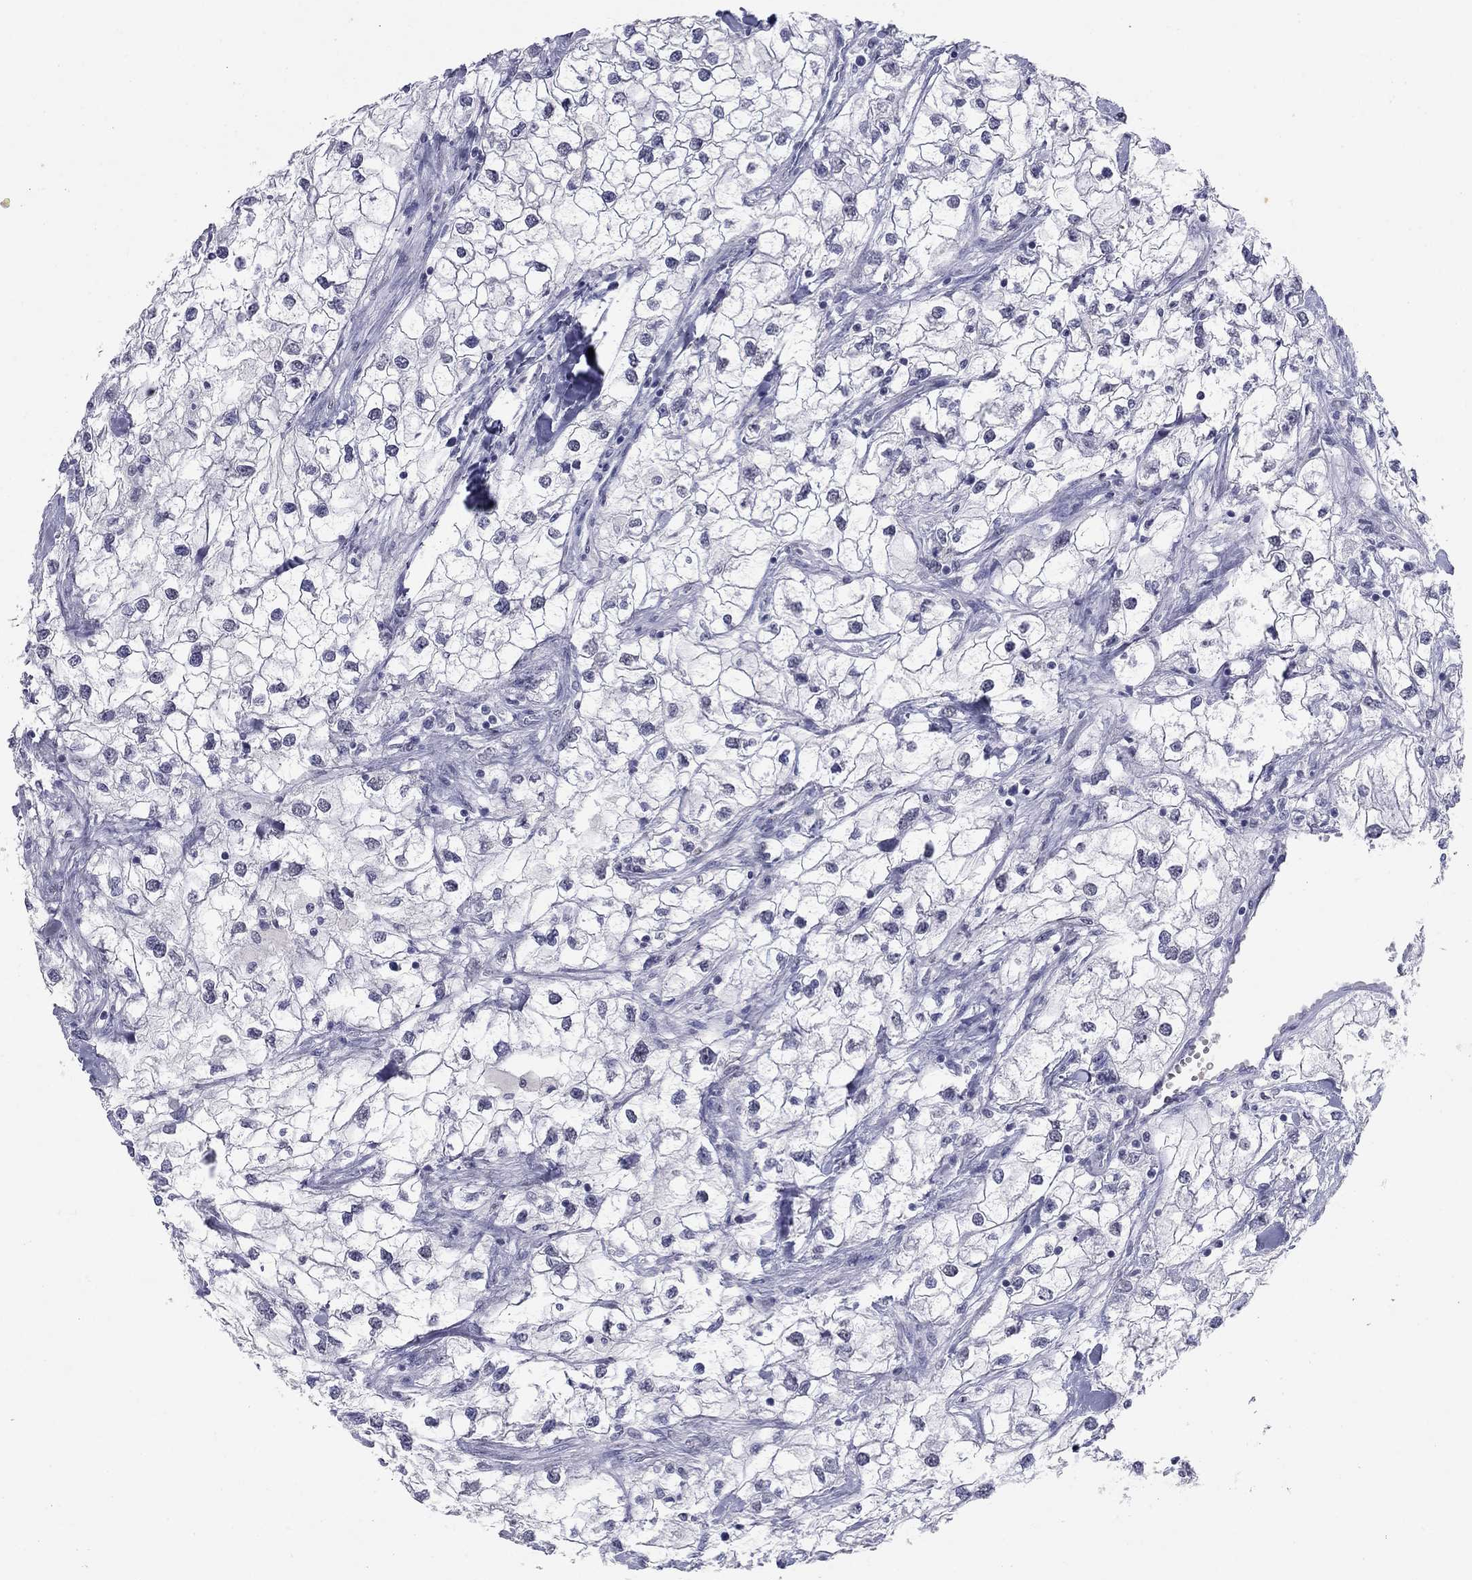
{"staining": {"intensity": "negative", "quantity": "none", "location": "none"}, "tissue": "renal cancer", "cell_type": "Tumor cells", "image_type": "cancer", "snomed": [{"axis": "morphology", "description": "Adenocarcinoma, NOS"}, {"axis": "topography", "description": "Kidney"}], "caption": "DAB (3,3'-diaminobenzidine) immunohistochemical staining of renal cancer displays no significant staining in tumor cells. (IHC, brightfield microscopy, high magnification).", "gene": "KRT75", "patient": {"sex": "male", "age": 59}}